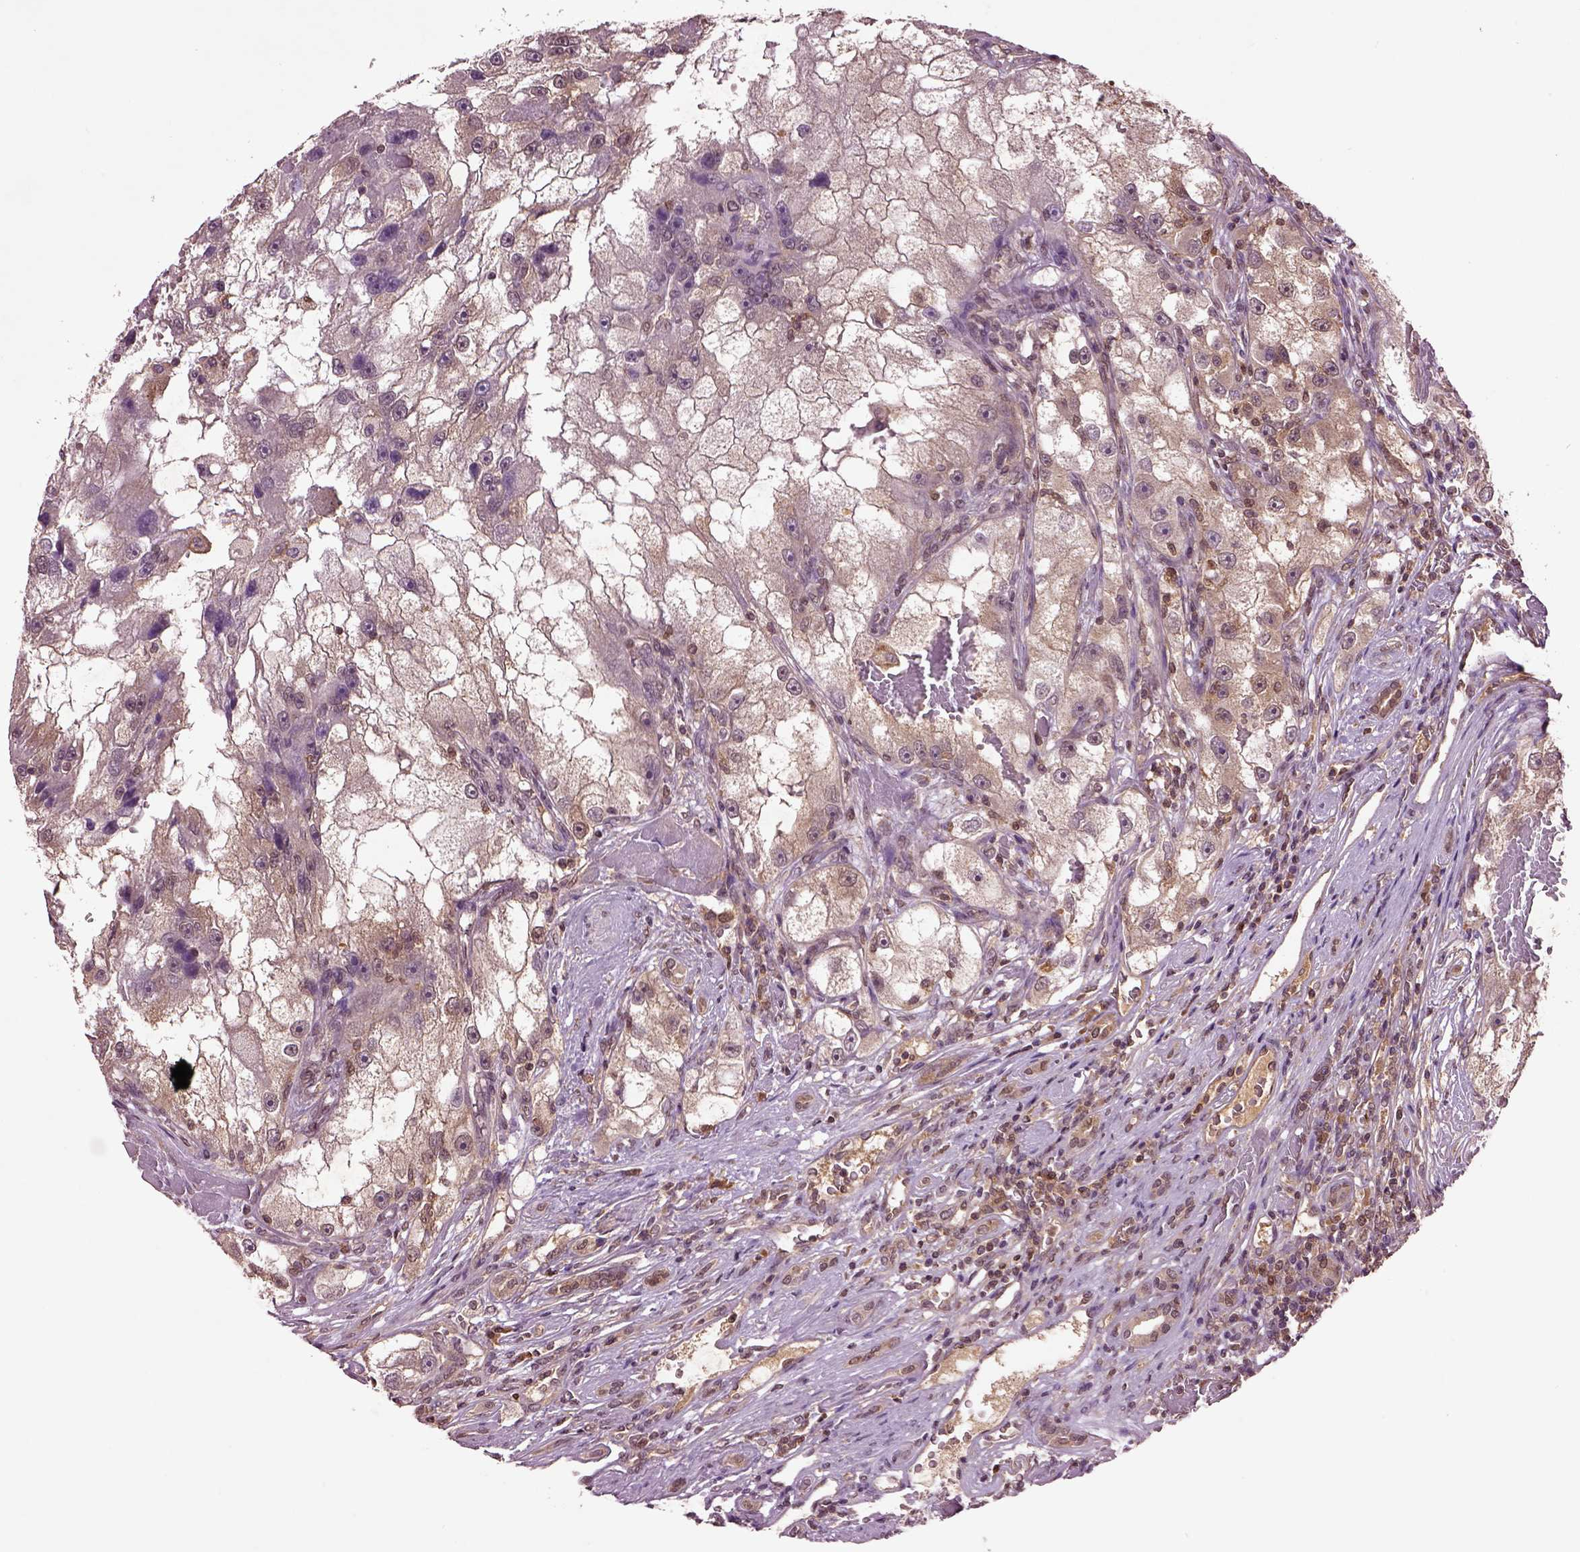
{"staining": {"intensity": "weak", "quantity": ">75%", "location": "cytoplasmic/membranous"}, "tissue": "renal cancer", "cell_type": "Tumor cells", "image_type": "cancer", "snomed": [{"axis": "morphology", "description": "Adenocarcinoma, NOS"}, {"axis": "topography", "description": "Kidney"}], "caption": "Brown immunohistochemical staining in human renal adenocarcinoma demonstrates weak cytoplasmic/membranous staining in approximately >75% of tumor cells.", "gene": "MDP1", "patient": {"sex": "male", "age": 63}}